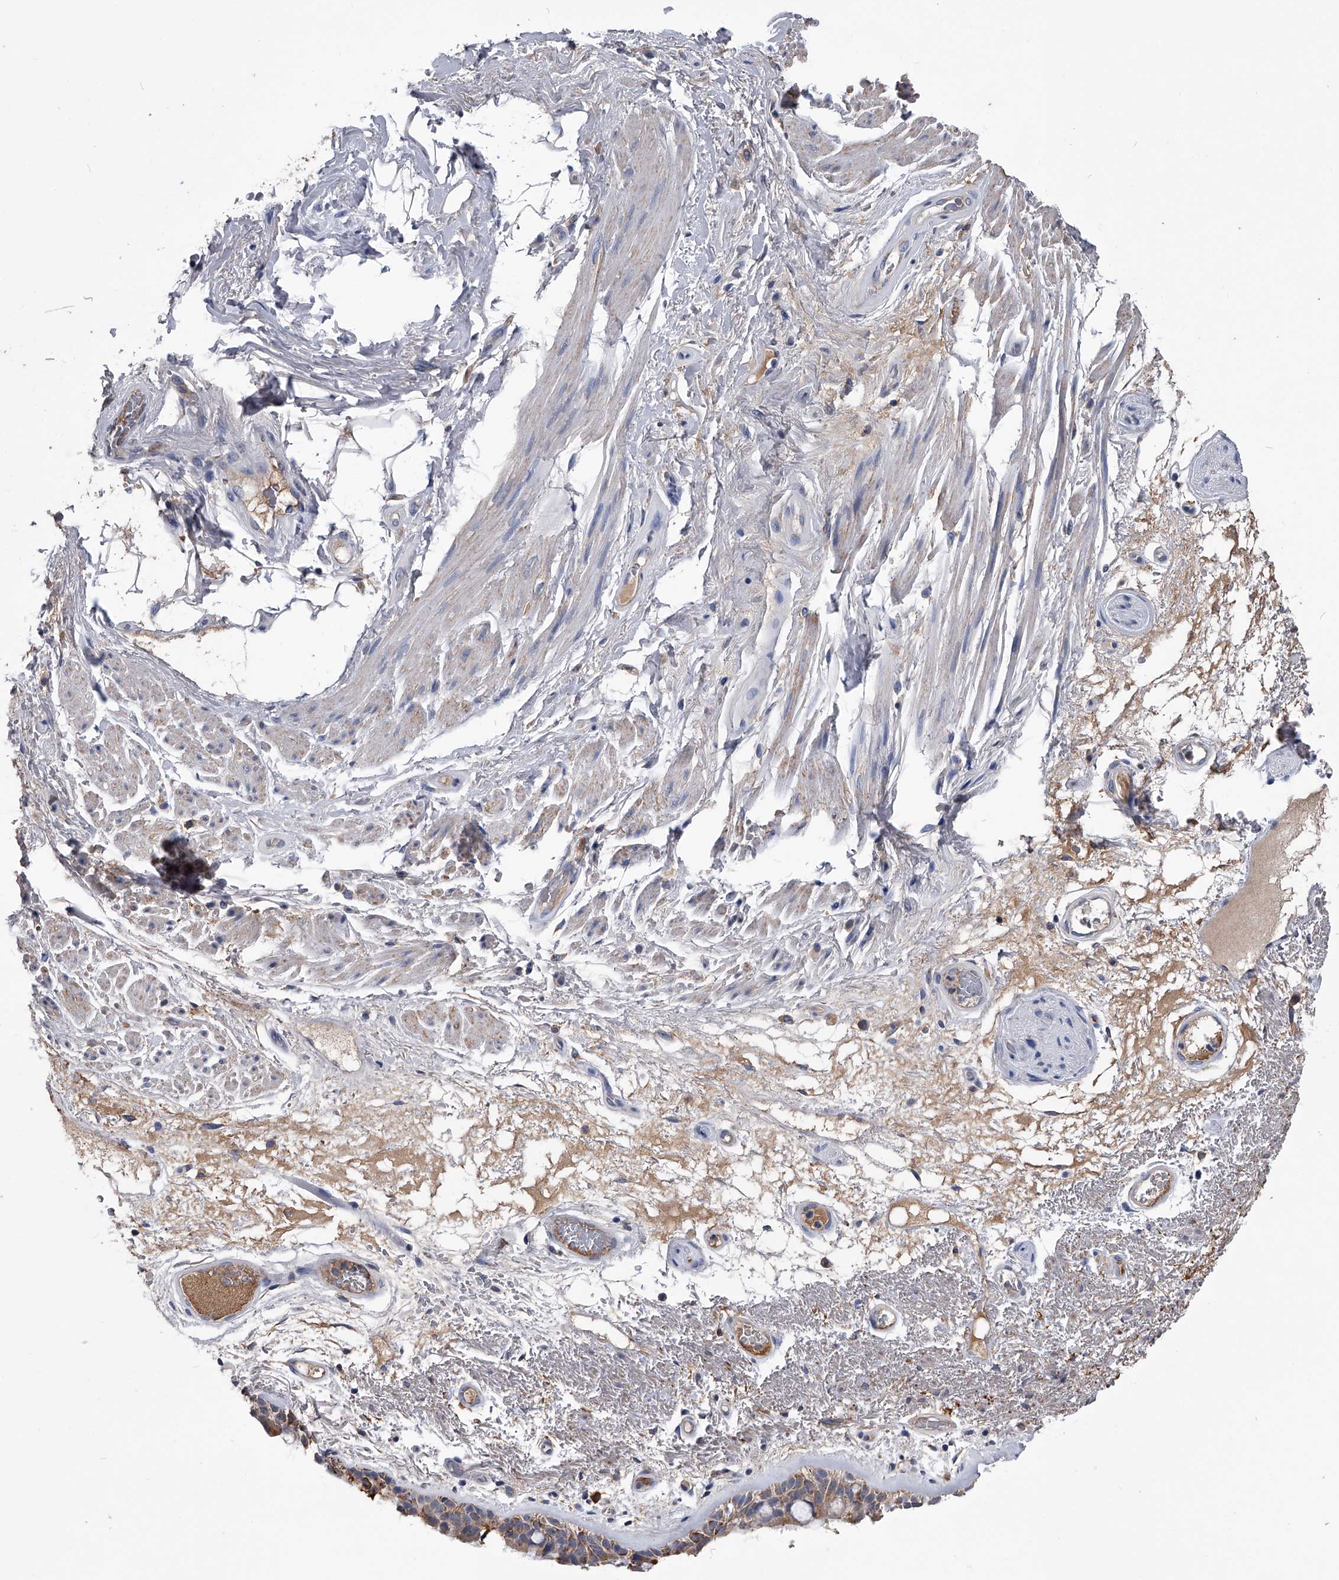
{"staining": {"intensity": "moderate", "quantity": "25%-75%", "location": "cytoplasmic/membranous"}, "tissue": "bronchus", "cell_type": "Respiratory epithelial cells", "image_type": "normal", "snomed": [{"axis": "morphology", "description": "Normal tissue, NOS"}, {"axis": "morphology", "description": "Squamous cell carcinoma, NOS"}, {"axis": "topography", "description": "Lymph node"}, {"axis": "topography", "description": "Bronchus"}, {"axis": "topography", "description": "Lung"}], "caption": "About 25%-75% of respiratory epithelial cells in normal bronchus show moderate cytoplasmic/membranous protein staining as visualized by brown immunohistochemical staining.", "gene": "OAT", "patient": {"sex": "male", "age": 66}}